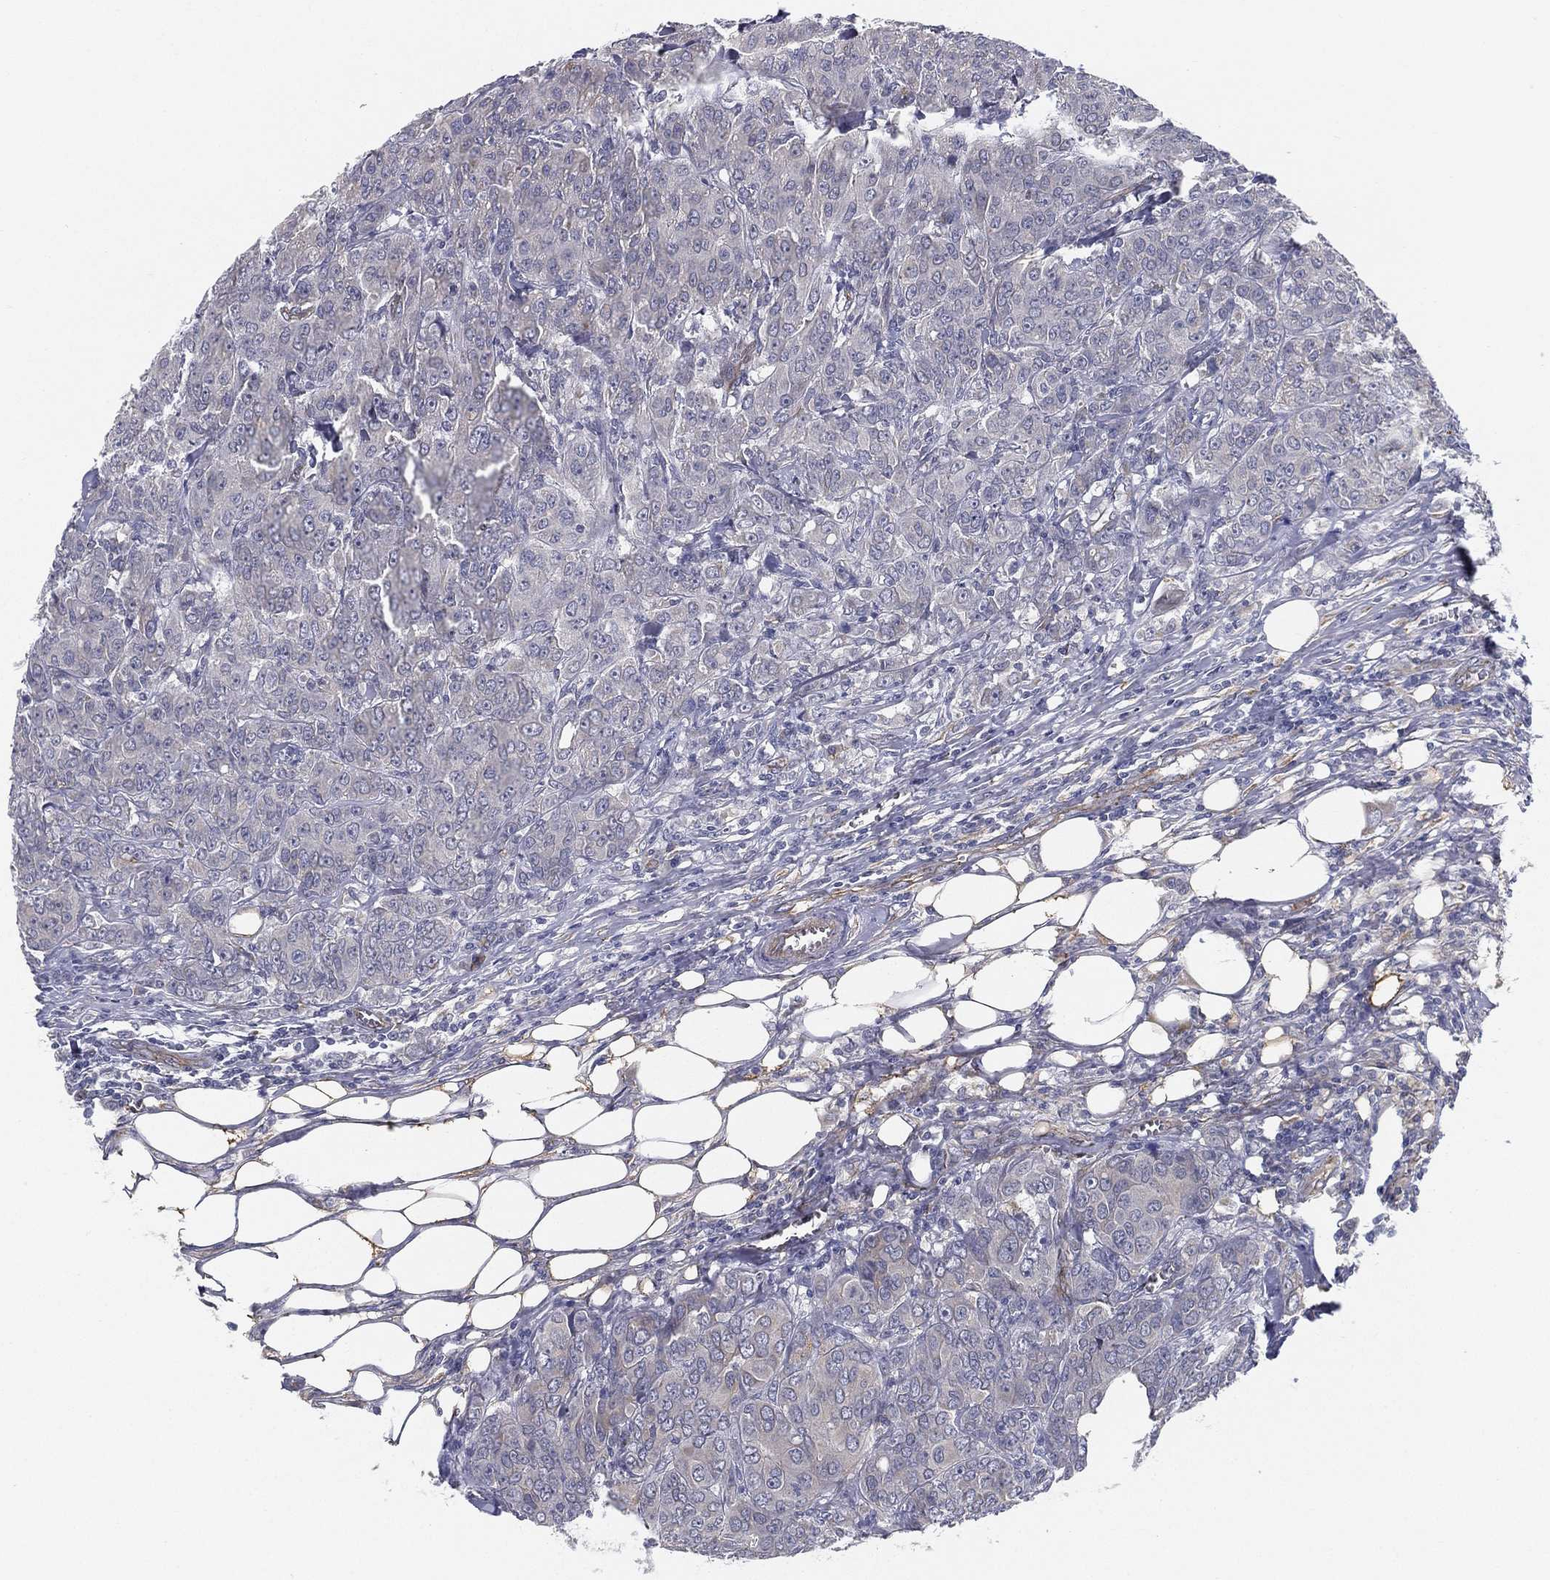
{"staining": {"intensity": "negative", "quantity": "none", "location": "none"}, "tissue": "breast cancer", "cell_type": "Tumor cells", "image_type": "cancer", "snomed": [{"axis": "morphology", "description": "Duct carcinoma"}, {"axis": "topography", "description": "Breast"}], "caption": "This image is of infiltrating ductal carcinoma (breast) stained with IHC to label a protein in brown with the nuclei are counter-stained blue. There is no staining in tumor cells.", "gene": "LRRC56", "patient": {"sex": "female", "age": 43}}